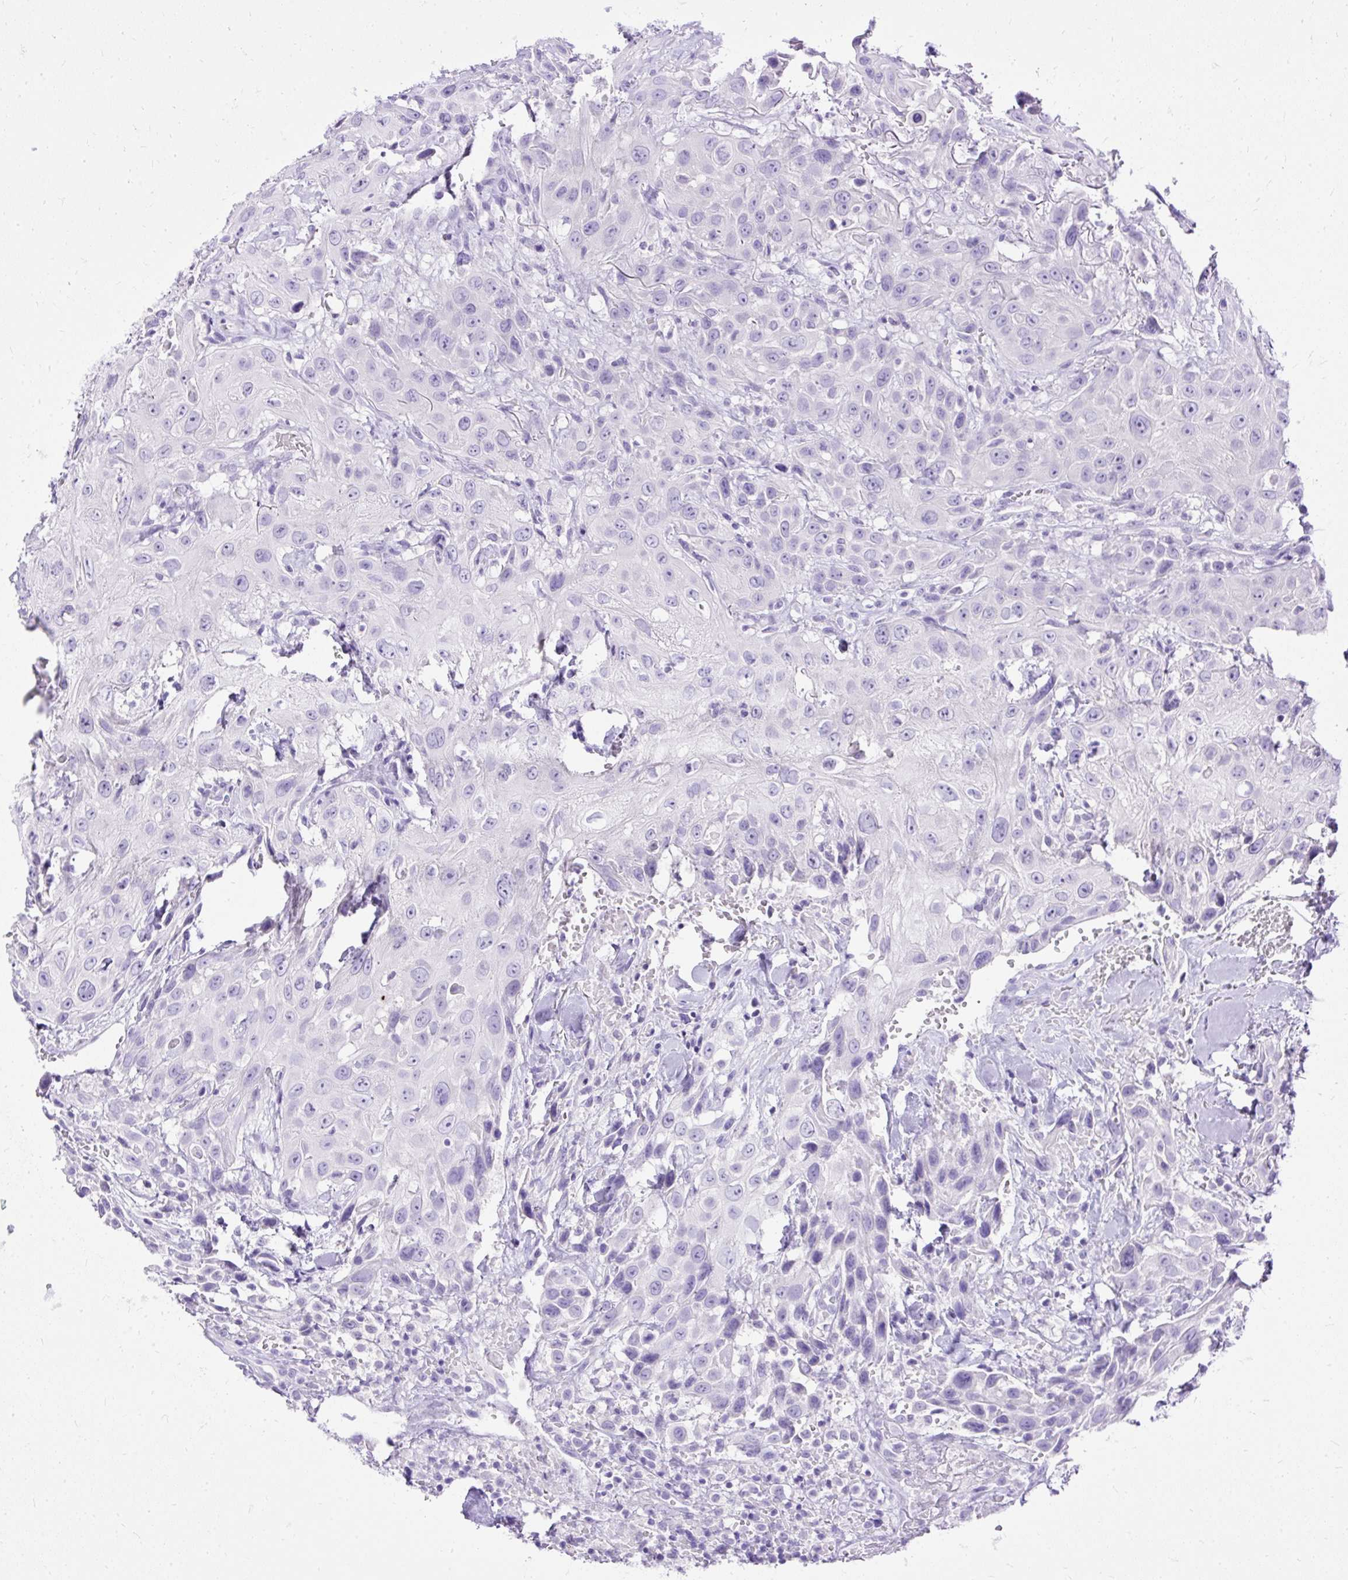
{"staining": {"intensity": "negative", "quantity": "none", "location": "none"}, "tissue": "head and neck cancer", "cell_type": "Tumor cells", "image_type": "cancer", "snomed": [{"axis": "morphology", "description": "Squamous cell carcinoma, NOS"}, {"axis": "topography", "description": "Head-Neck"}], "caption": "This is a photomicrograph of IHC staining of squamous cell carcinoma (head and neck), which shows no positivity in tumor cells.", "gene": "HEY1", "patient": {"sex": "male", "age": 81}}